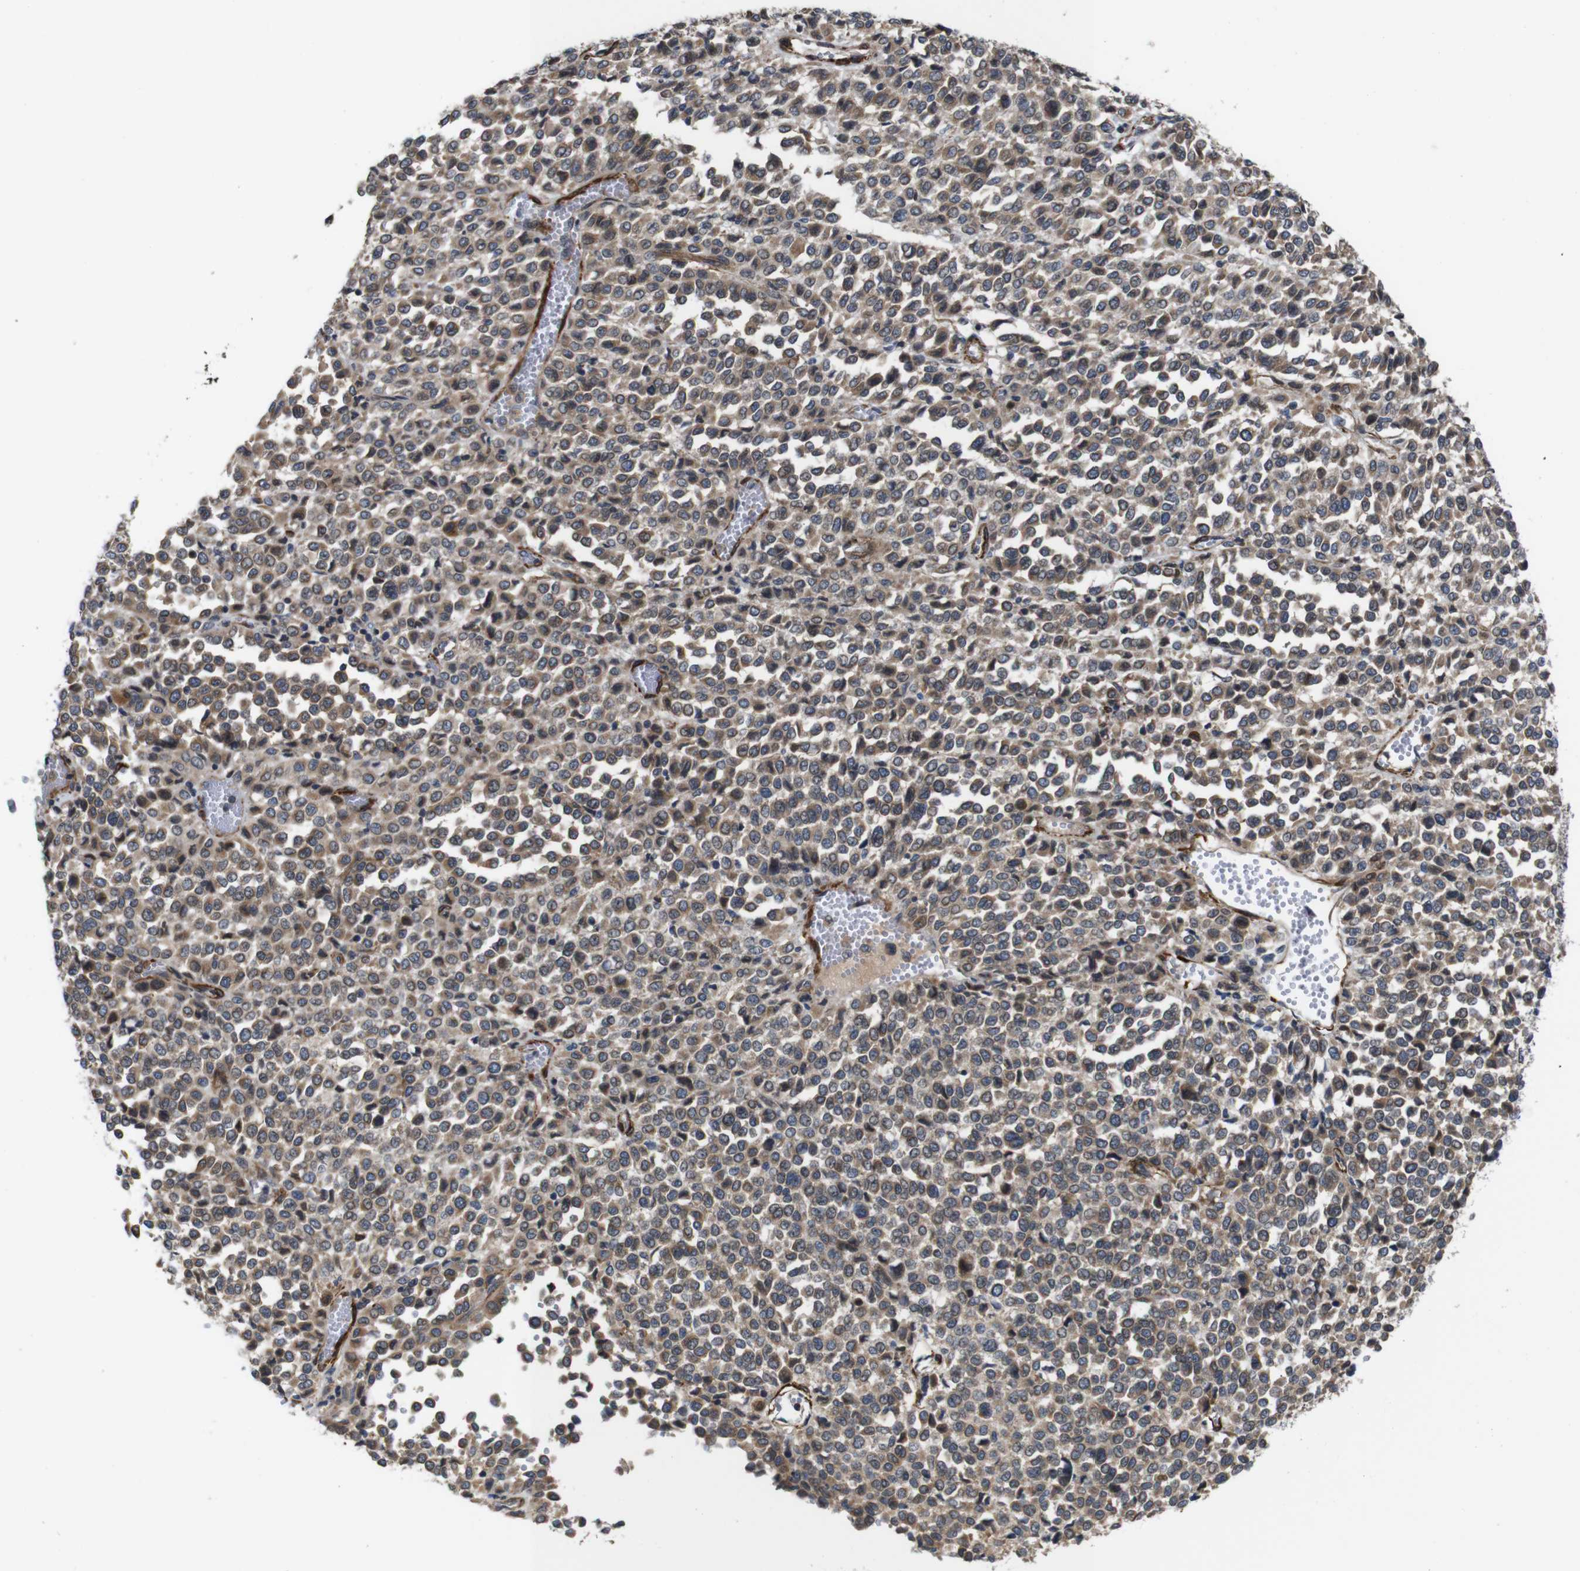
{"staining": {"intensity": "weak", "quantity": ">75%", "location": "cytoplasmic/membranous,nuclear"}, "tissue": "melanoma", "cell_type": "Tumor cells", "image_type": "cancer", "snomed": [{"axis": "morphology", "description": "Malignant melanoma, Metastatic site"}, {"axis": "topography", "description": "Pancreas"}], "caption": "Melanoma stained for a protein (brown) shows weak cytoplasmic/membranous and nuclear positive positivity in approximately >75% of tumor cells.", "gene": "GGT7", "patient": {"sex": "female", "age": 30}}